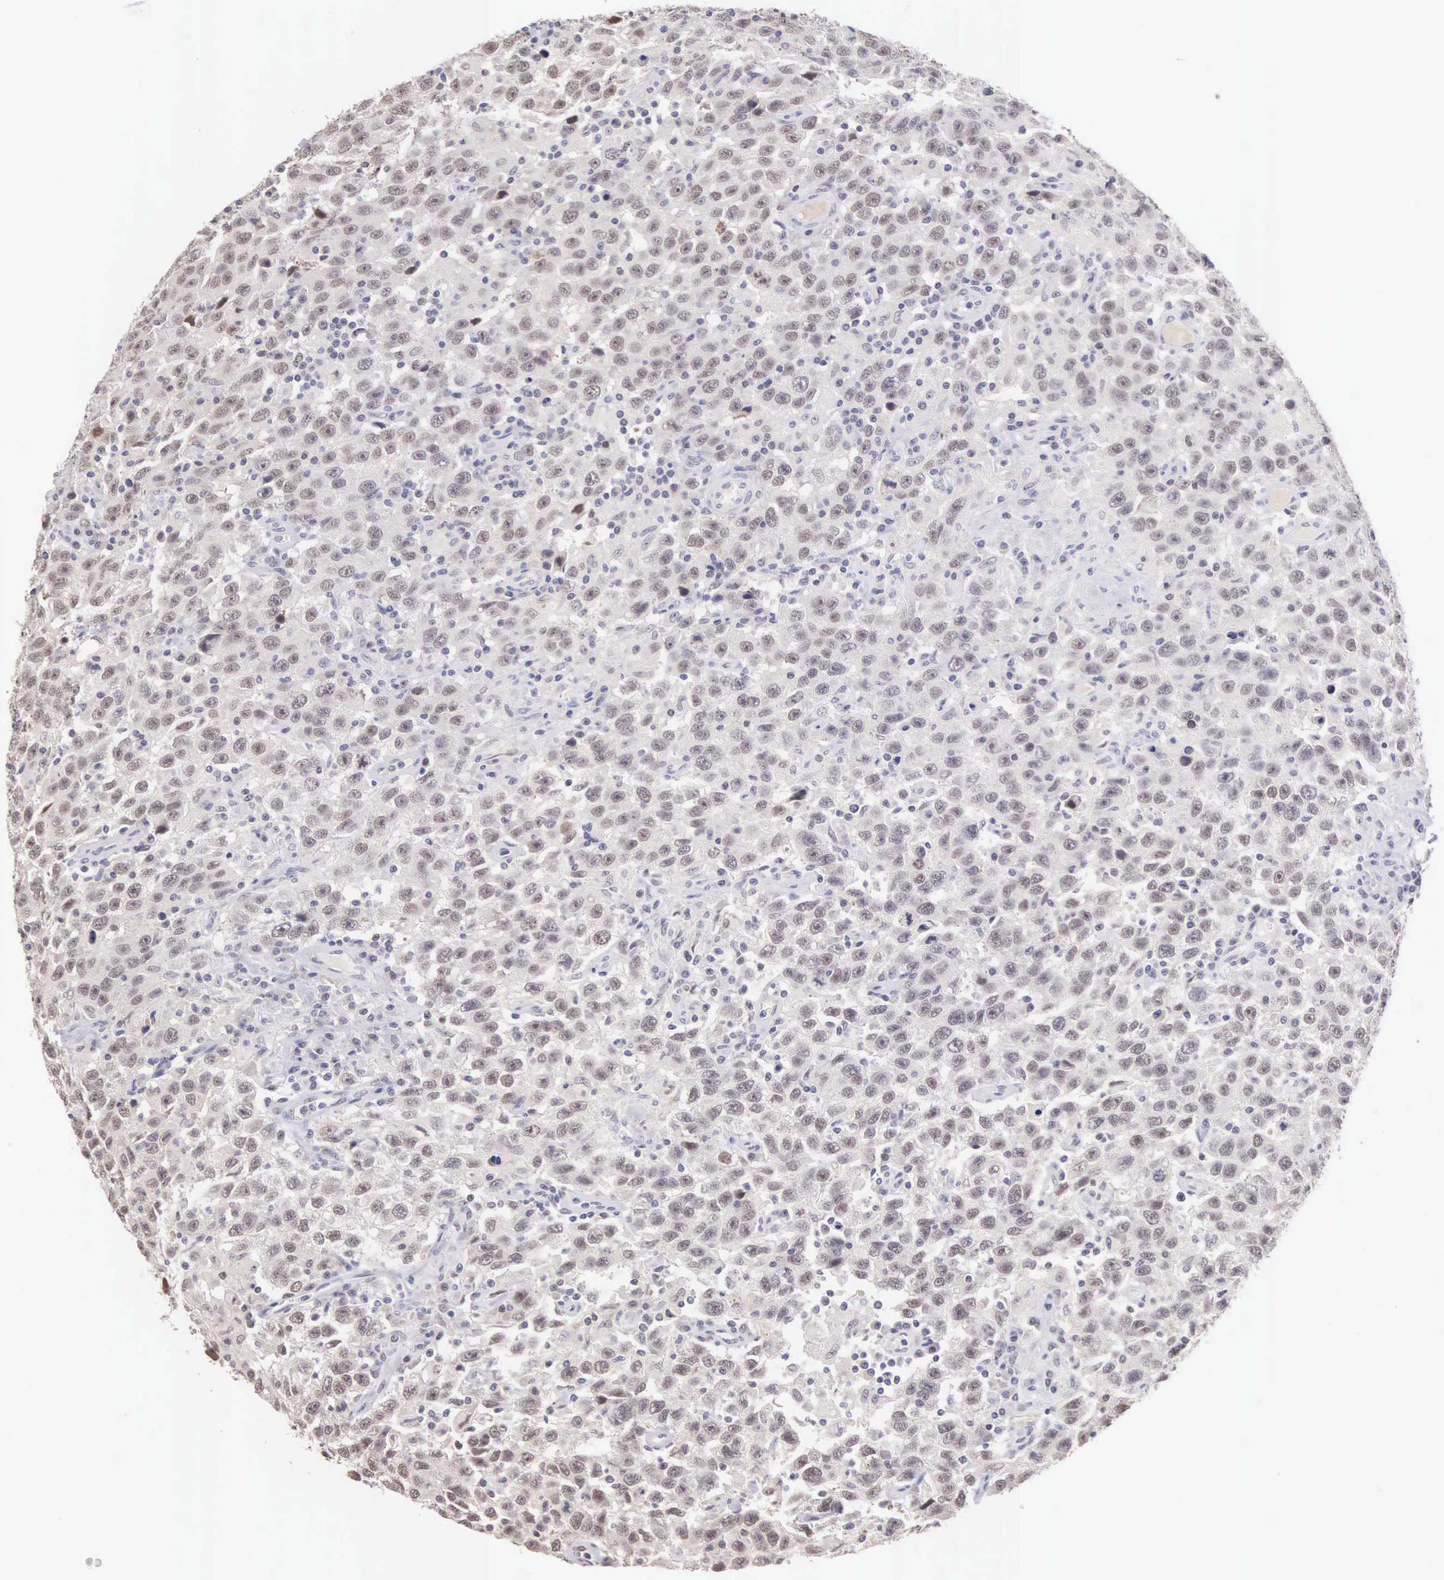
{"staining": {"intensity": "weak", "quantity": "<25%", "location": "nuclear"}, "tissue": "testis cancer", "cell_type": "Tumor cells", "image_type": "cancer", "snomed": [{"axis": "morphology", "description": "Seminoma, NOS"}, {"axis": "topography", "description": "Testis"}], "caption": "This is an IHC photomicrograph of seminoma (testis). There is no expression in tumor cells.", "gene": "HMGXB4", "patient": {"sex": "male", "age": 41}}